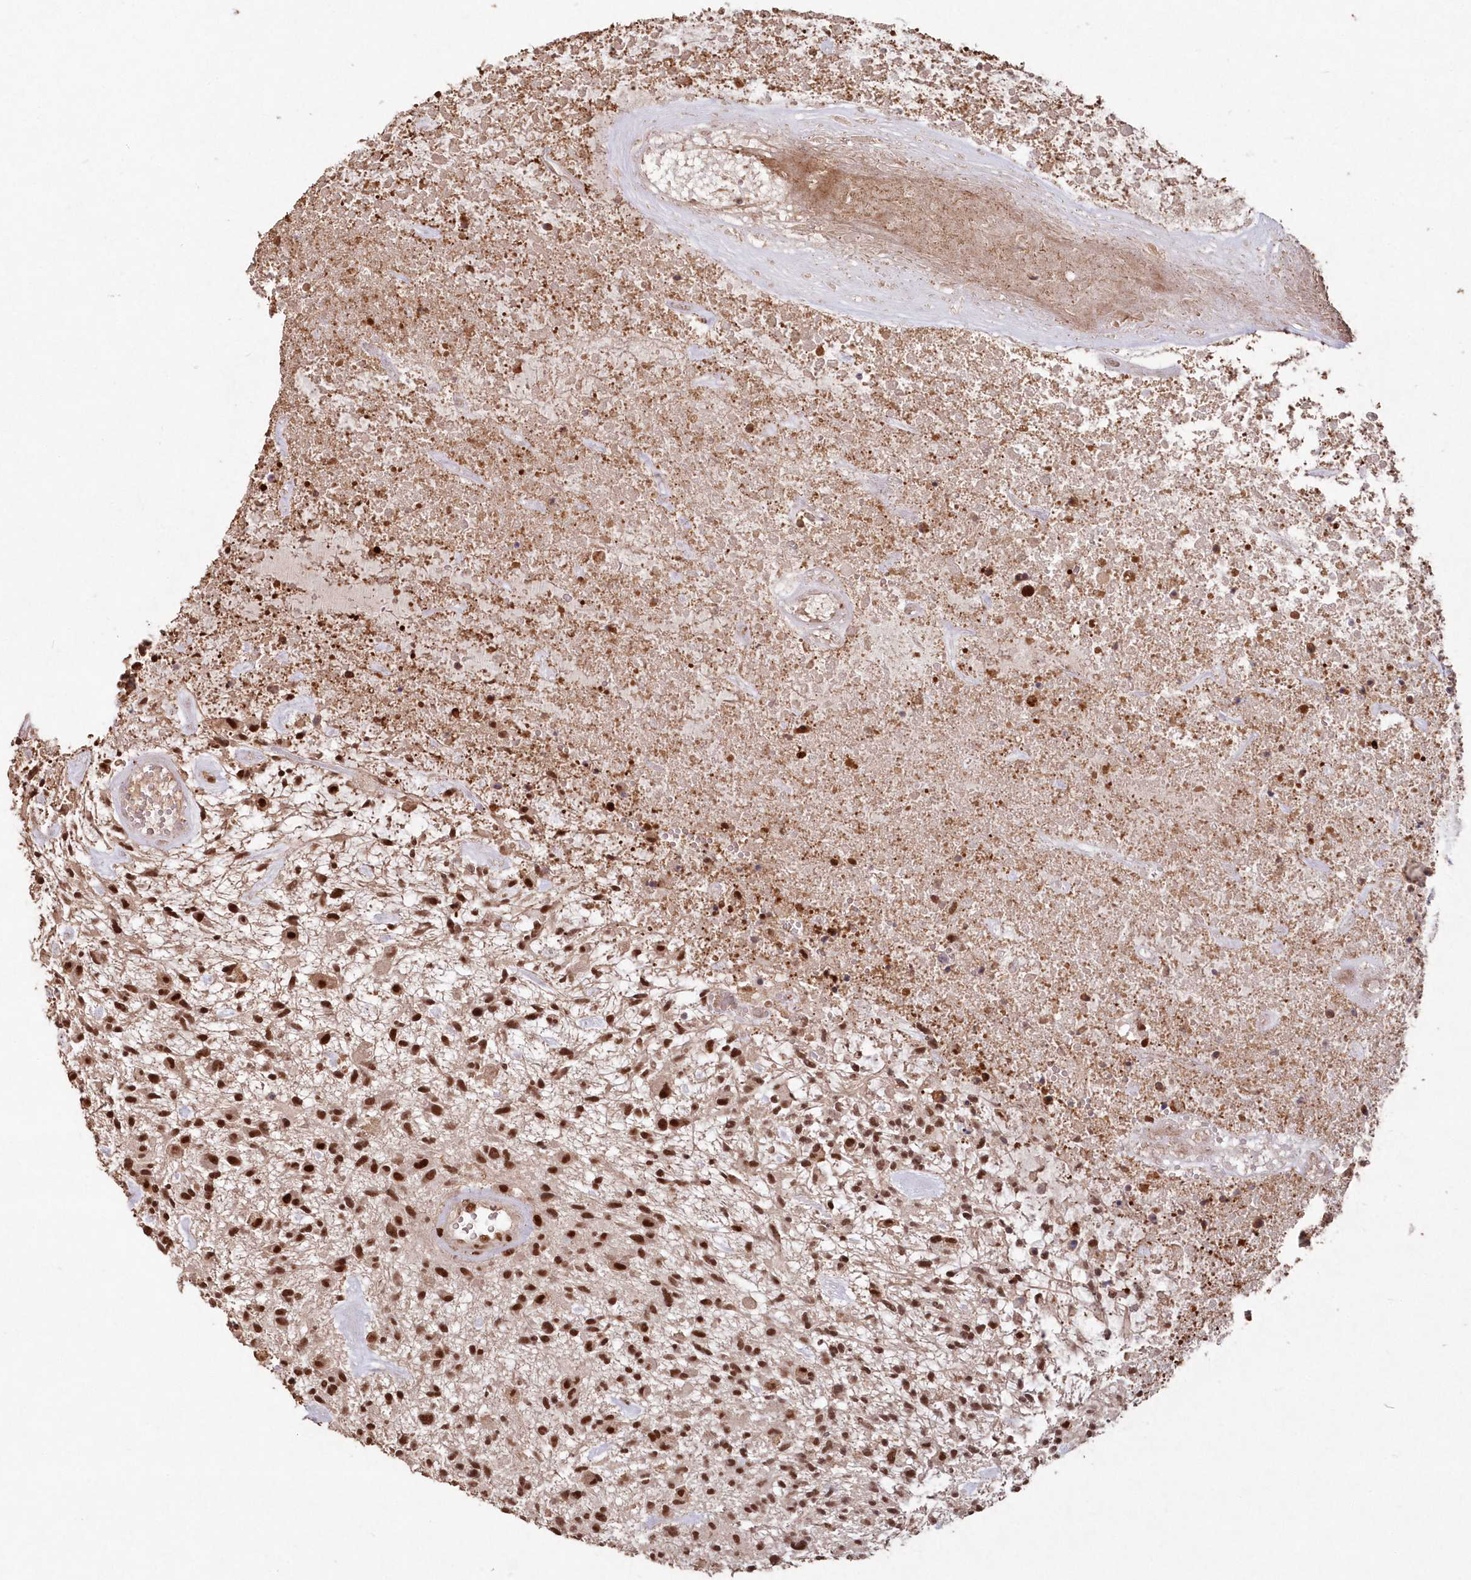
{"staining": {"intensity": "strong", "quantity": ">75%", "location": "nuclear"}, "tissue": "glioma", "cell_type": "Tumor cells", "image_type": "cancer", "snomed": [{"axis": "morphology", "description": "Glioma, malignant, High grade"}, {"axis": "topography", "description": "Brain"}], "caption": "There is high levels of strong nuclear expression in tumor cells of malignant high-grade glioma, as demonstrated by immunohistochemical staining (brown color).", "gene": "PDS5A", "patient": {"sex": "male", "age": 47}}